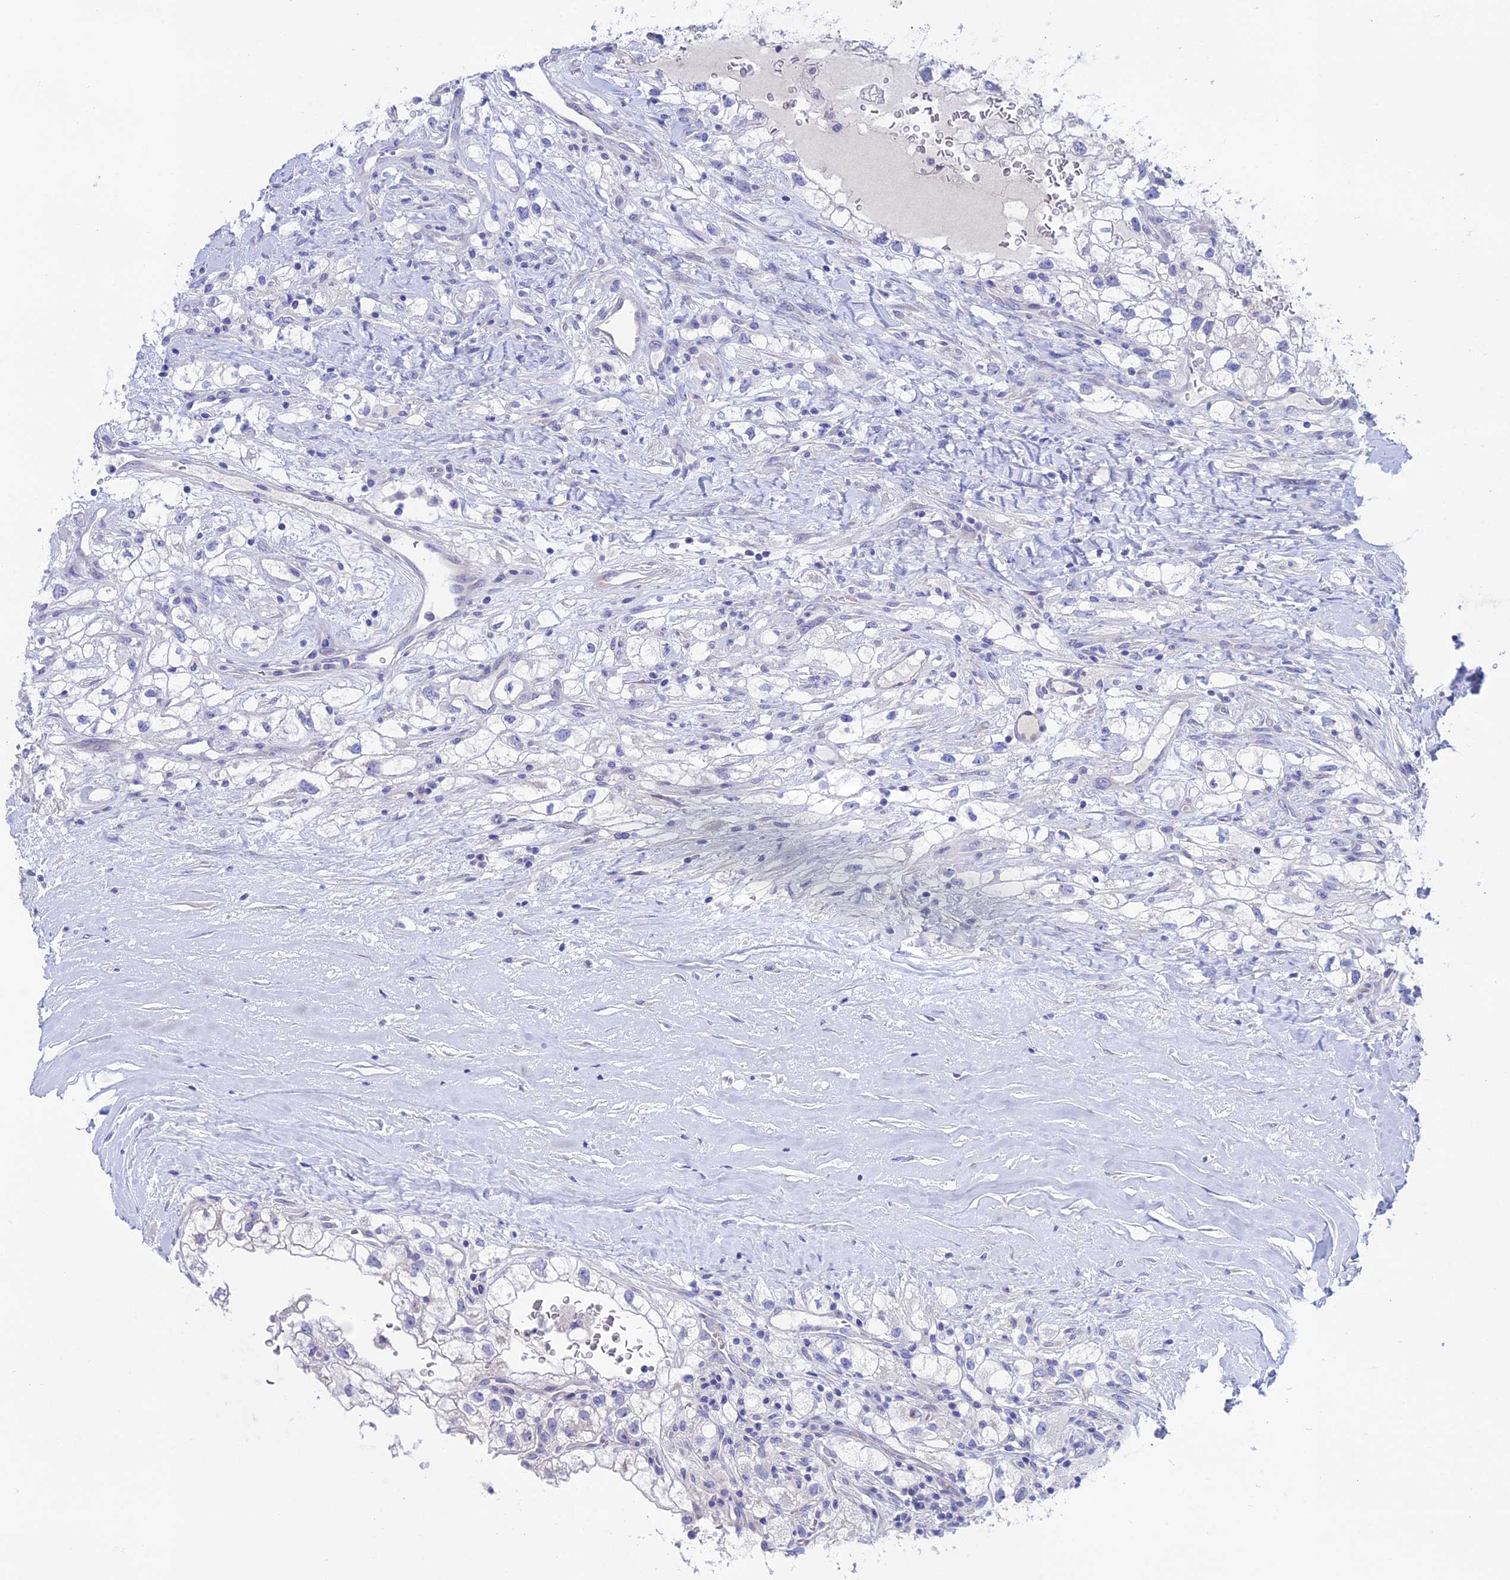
{"staining": {"intensity": "negative", "quantity": "none", "location": "none"}, "tissue": "renal cancer", "cell_type": "Tumor cells", "image_type": "cancer", "snomed": [{"axis": "morphology", "description": "Adenocarcinoma, NOS"}, {"axis": "topography", "description": "Kidney"}], "caption": "A high-resolution histopathology image shows IHC staining of renal adenocarcinoma, which exhibits no significant staining in tumor cells. The staining was performed using DAB to visualize the protein expression in brown, while the nuclei were stained in blue with hematoxylin (Magnification: 20x).", "gene": "BTBD19", "patient": {"sex": "male", "age": 59}}